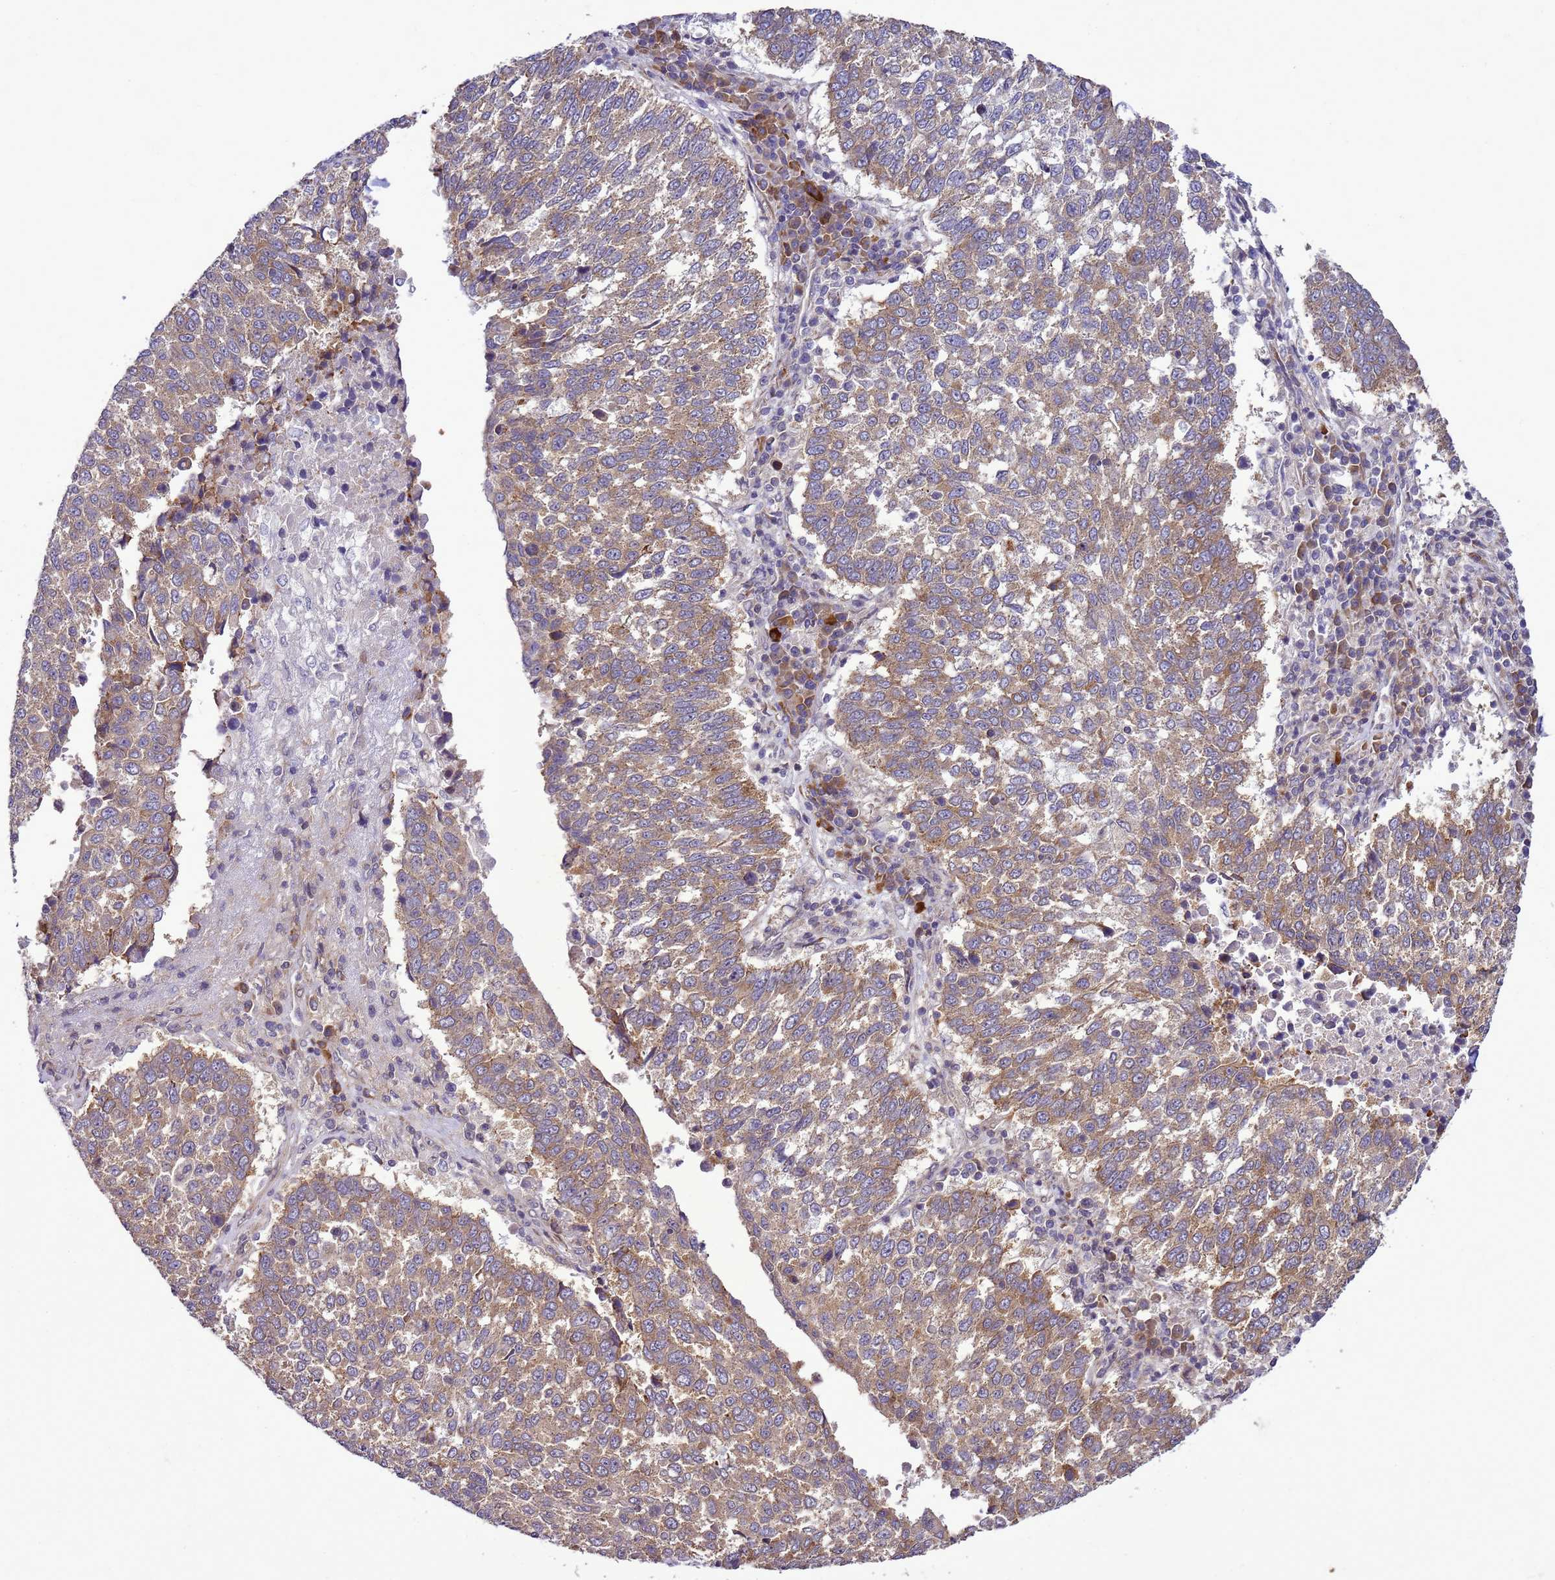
{"staining": {"intensity": "moderate", "quantity": ">75%", "location": "cytoplasmic/membranous"}, "tissue": "lung cancer", "cell_type": "Tumor cells", "image_type": "cancer", "snomed": [{"axis": "morphology", "description": "Squamous cell carcinoma, NOS"}, {"axis": "topography", "description": "Lung"}], "caption": "Human lung cancer stained for a protein (brown) shows moderate cytoplasmic/membranous positive positivity in about >75% of tumor cells.", "gene": "GEN1", "patient": {"sex": "male", "age": 73}}